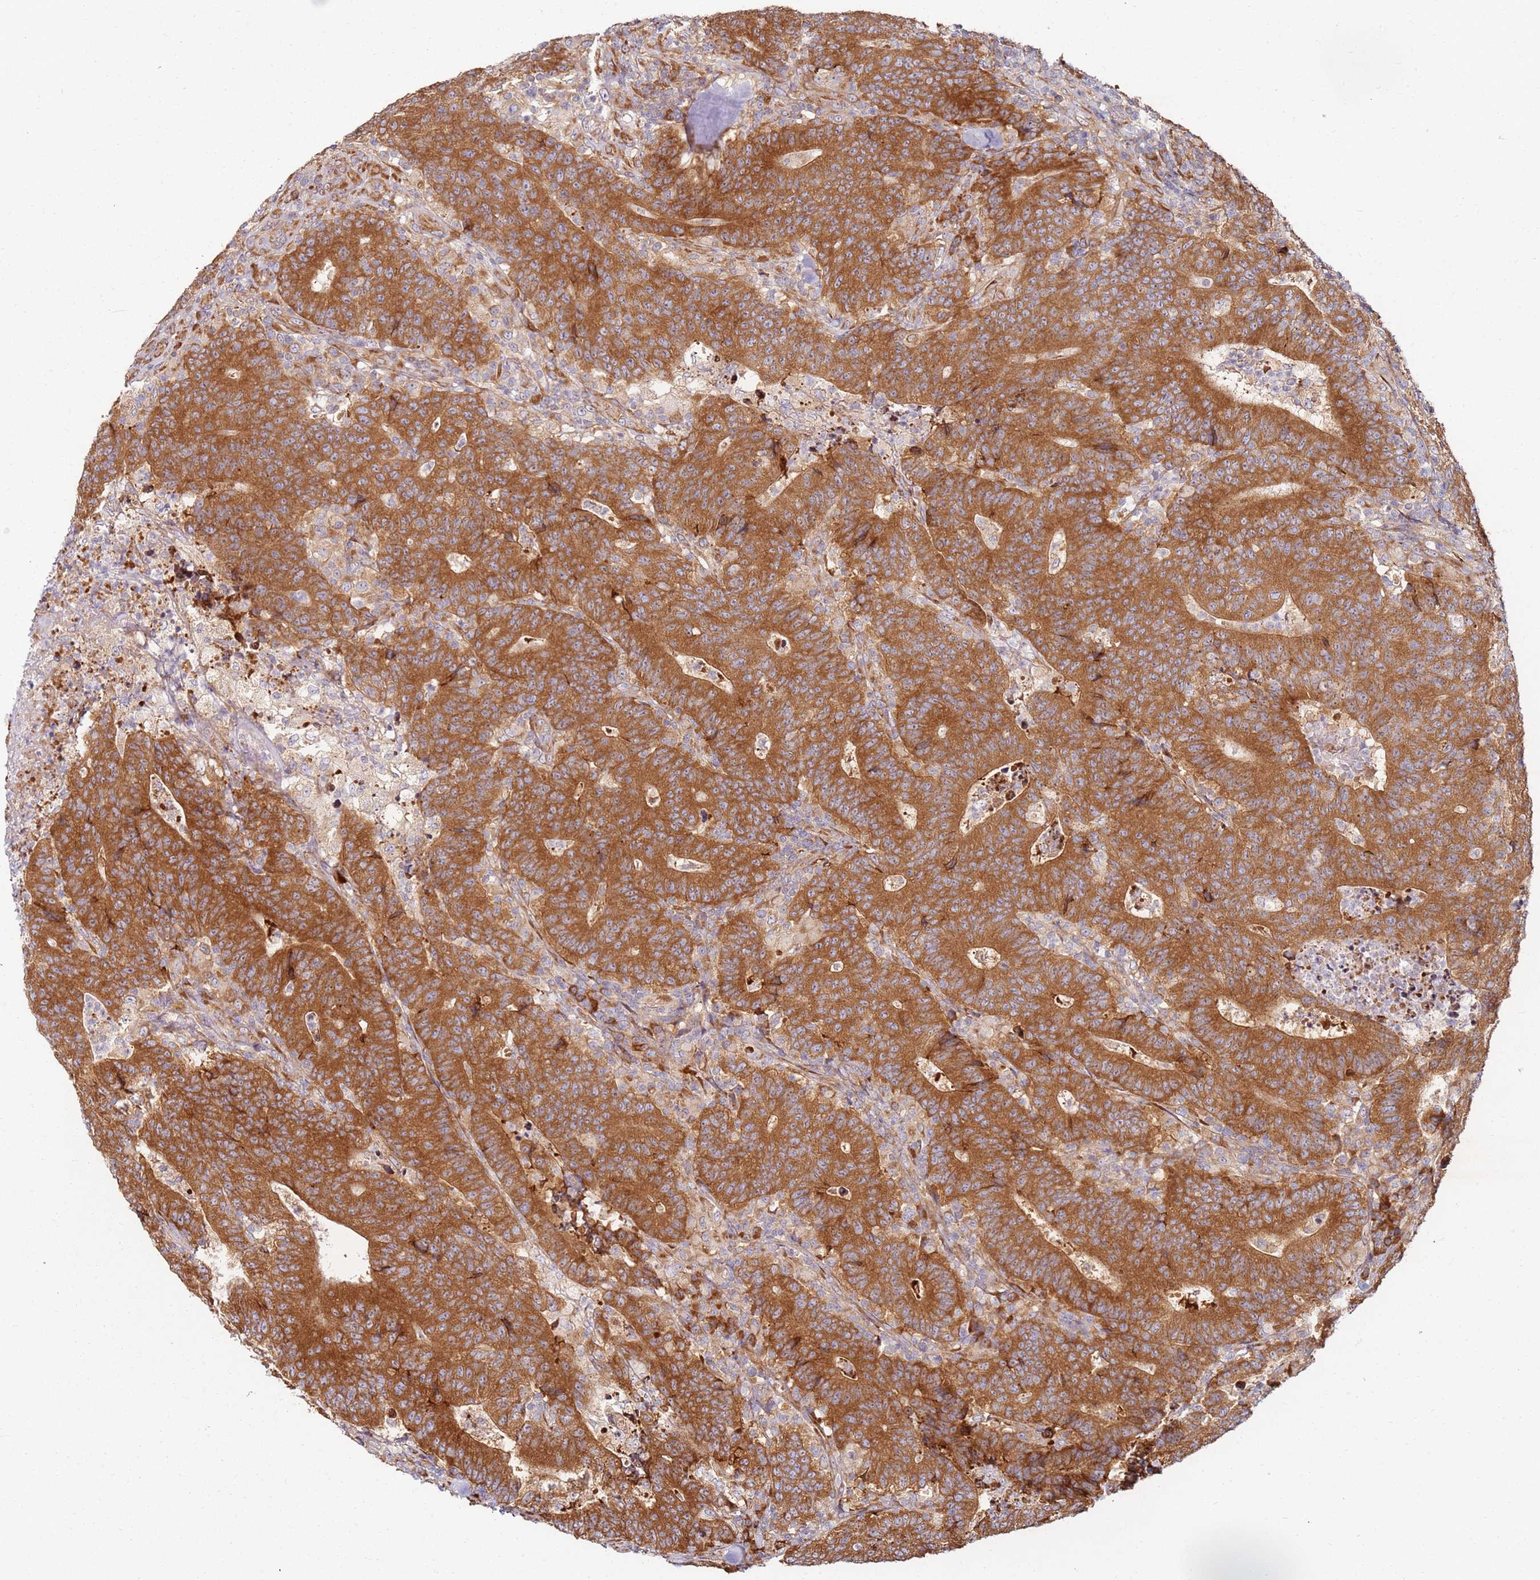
{"staining": {"intensity": "moderate", "quantity": ">75%", "location": "cytoplasmic/membranous"}, "tissue": "colorectal cancer", "cell_type": "Tumor cells", "image_type": "cancer", "snomed": [{"axis": "morphology", "description": "Adenocarcinoma, NOS"}, {"axis": "topography", "description": "Colon"}], "caption": "Tumor cells reveal medium levels of moderate cytoplasmic/membranous staining in approximately >75% of cells in adenocarcinoma (colorectal).", "gene": "RPS3A", "patient": {"sex": "female", "age": 75}}